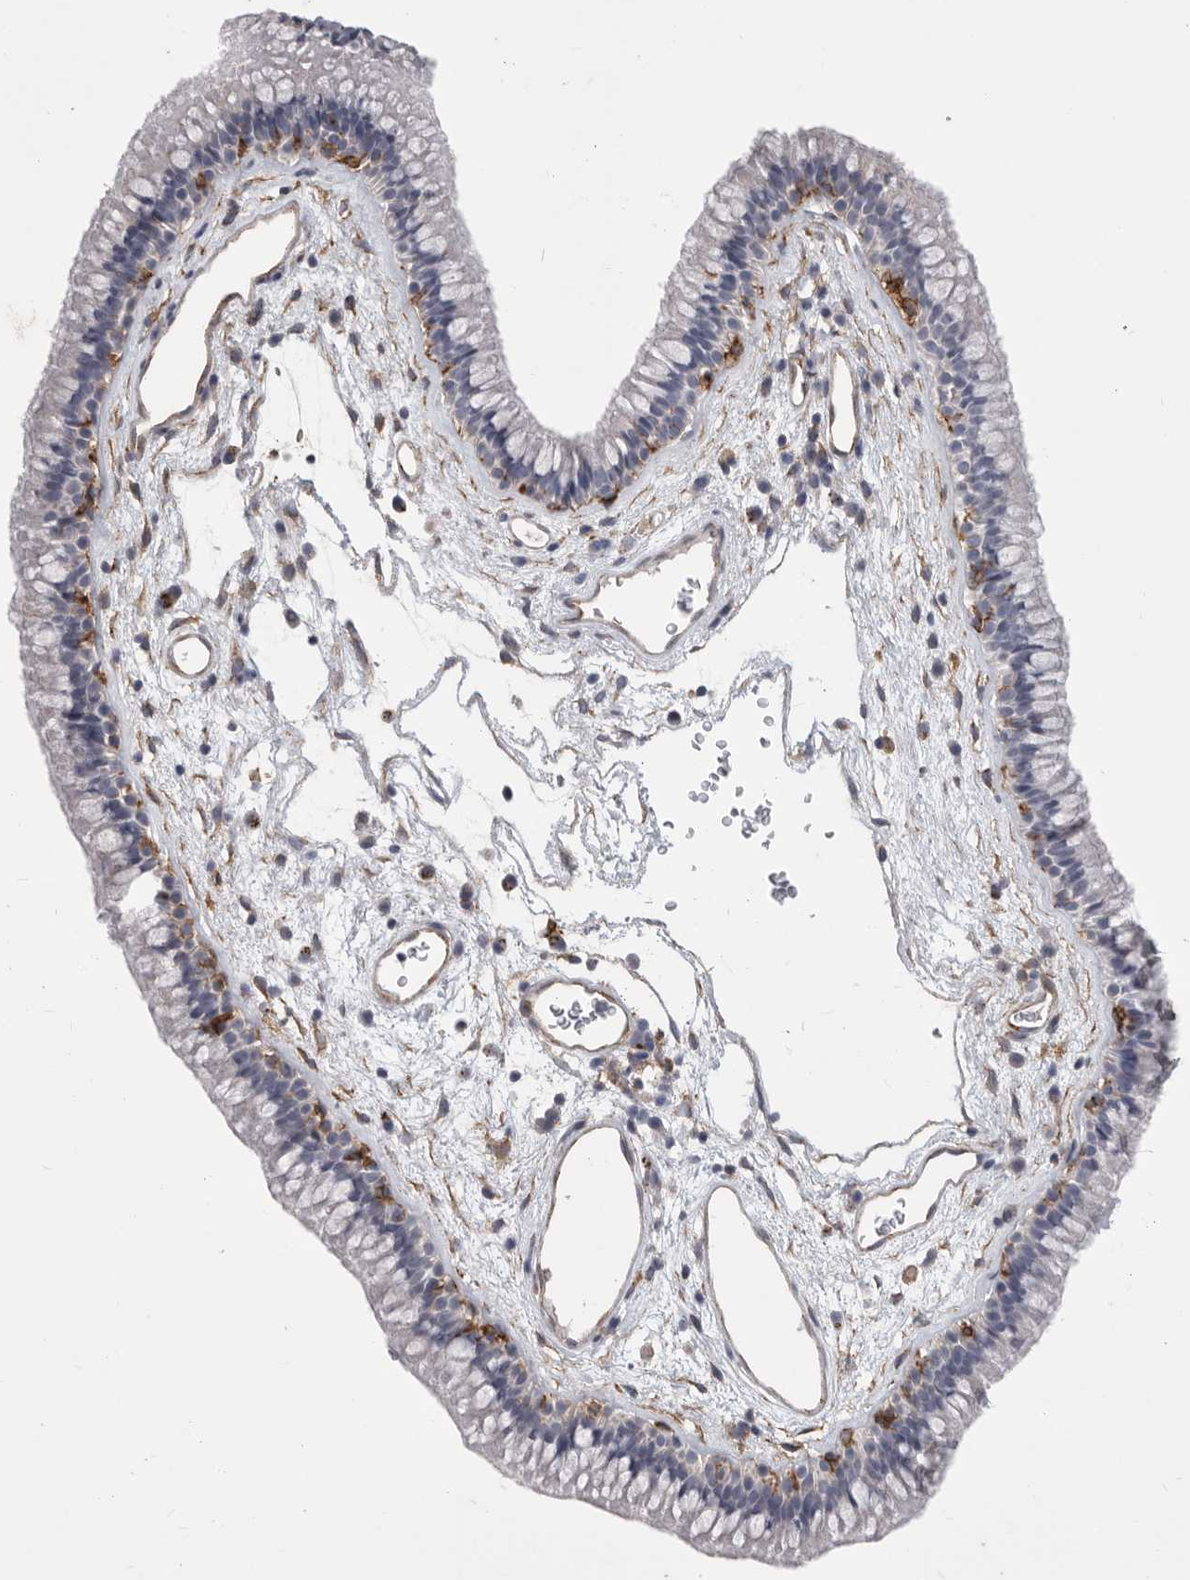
{"staining": {"intensity": "negative", "quantity": "none", "location": "none"}, "tissue": "nasopharynx", "cell_type": "Respiratory epithelial cells", "image_type": "normal", "snomed": [{"axis": "morphology", "description": "Normal tissue, NOS"}, {"axis": "morphology", "description": "Inflammation, NOS"}, {"axis": "topography", "description": "Nasopharynx"}], "caption": "A high-resolution image shows IHC staining of normal nasopharynx, which demonstrates no significant expression in respiratory epithelial cells. Nuclei are stained in blue.", "gene": "SIGLEC10", "patient": {"sex": "male", "age": 48}}